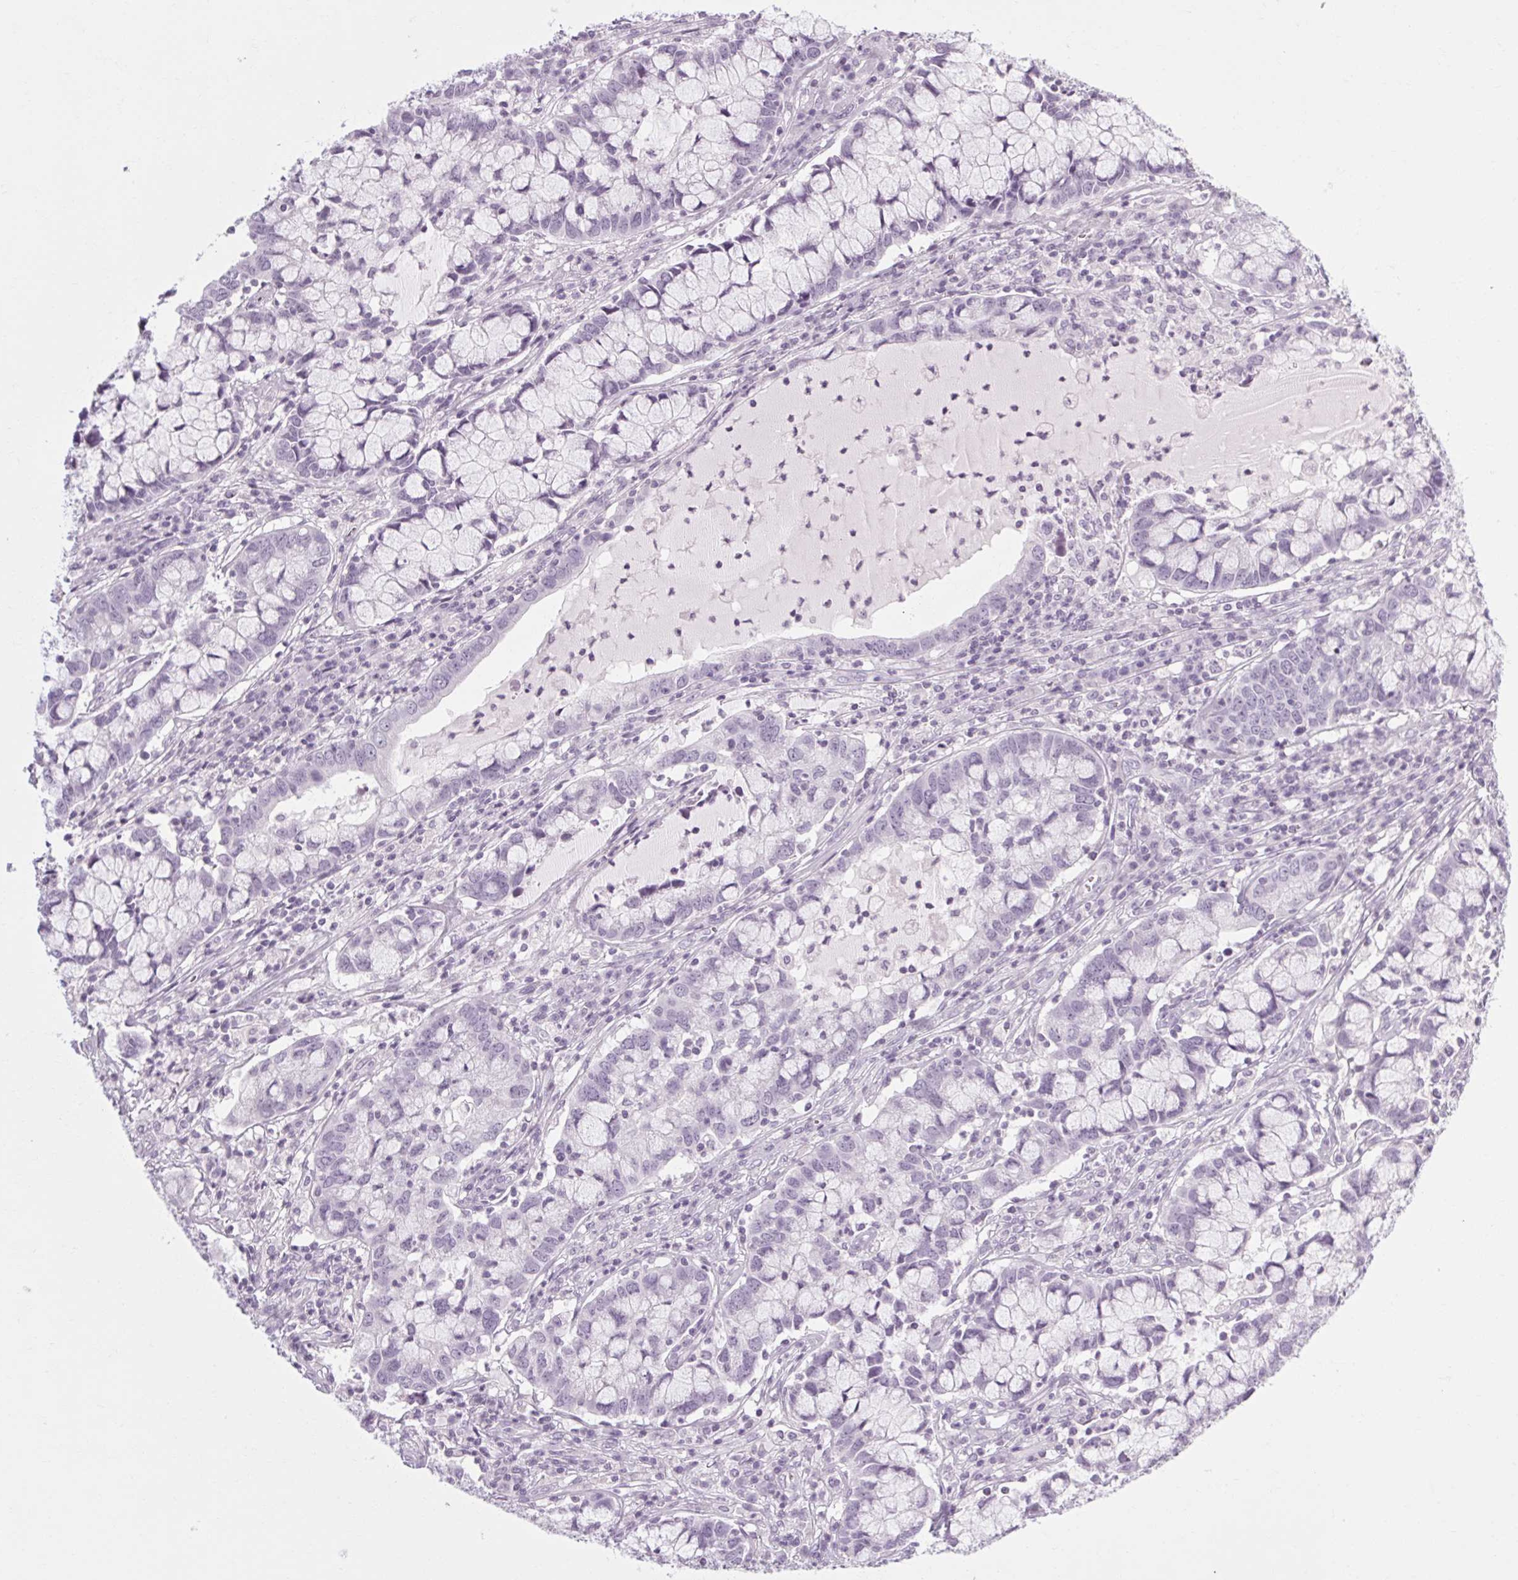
{"staining": {"intensity": "negative", "quantity": "none", "location": "none"}, "tissue": "cervical cancer", "cell_type": "Tumor cells", "image_type": "cancer", "snomed": [{"axis": "morphology", "description": "Adenocarcinoma, NOS"}, {"axis": "topography", "description": "Cervix"}], "caption": "An image of cervical cancer stained for a protein exhibits no brown staining in tumor cells.", "gene": "POMC", "patient": {"sex": "female", "age": 40}}